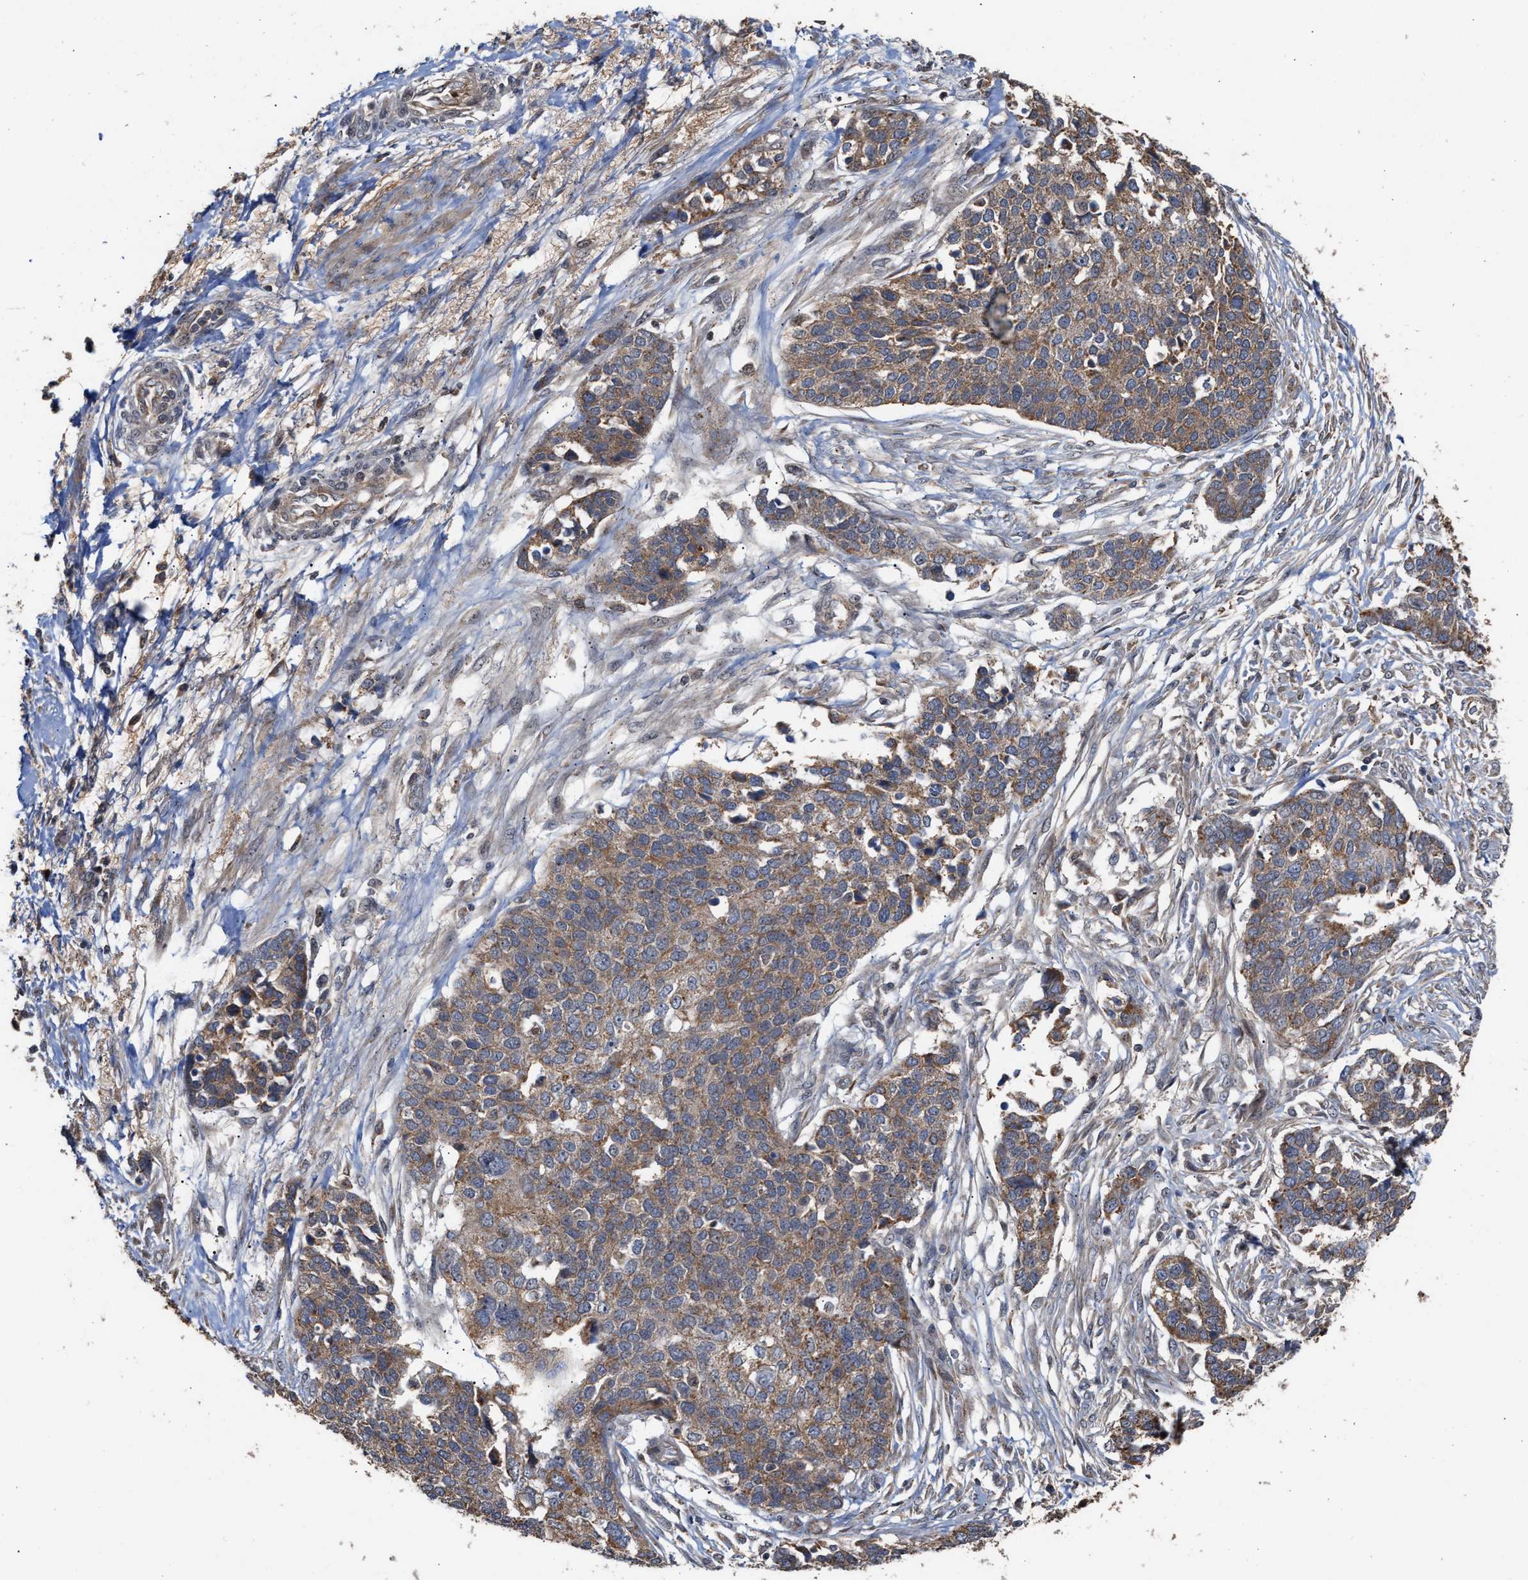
{"staining": {"intensity": "moderate", "quantity": ">75%", "location": "cytoplasmic/membranous"}, "tissue": "ovarian cancer", "cell_type": "Tumor cells", "image_type": "cancer", "snomed": [{"axis": "morphology", "description": "Cystadenocarcinoma, serous, NOS"}, {"axis": "topography", "description": "Ovary"}], "caption": "This micrograph exhibits immunohistochemistry (IHC) staining of human serous cystadenocarcinoma (ovarian), with medium moderate cytoplasmic/membranous positivity in approximately >75% of tumor cells.", "gene": "EXOSC2", "patient": {"sex": "female", "age": 44}}